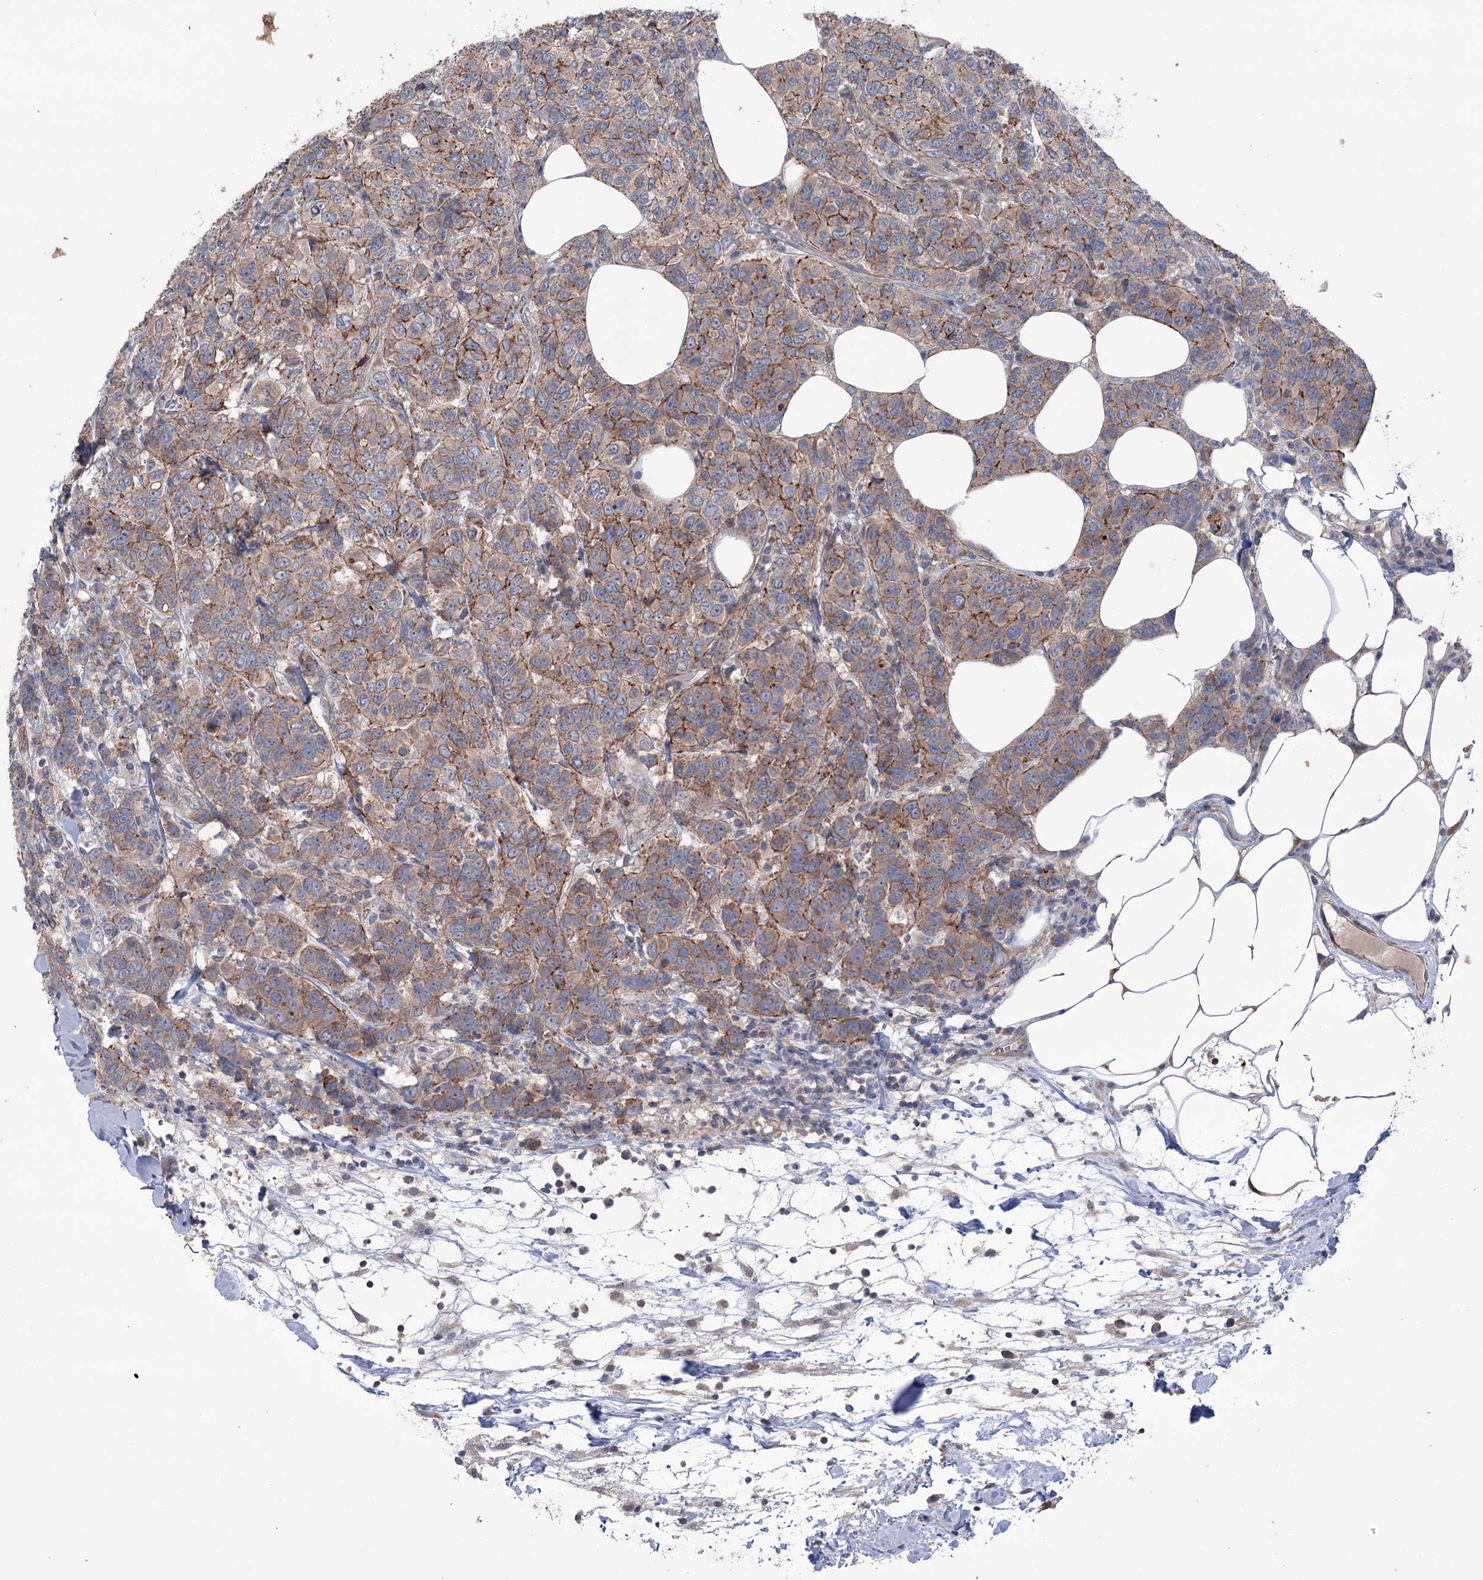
{"staining": {"intensity": "moderate", "quantity": ">75%", "location": "cytoplasmic/membranous"}, "tissue": "breast cancer", "cell_type": "Tumor cells", "image_type": "cancer", "snomed": [{"axis": "morphology", "description": "Duct carcinoma"}, {"axis": "topography", "description": "Breast"}], "caption": "This photomicrograph exhibits breast cancer (infiltrating ductal carcinoma) stained with immunohistochemistry (IHC) to label a protein in brown. The cytoplasmic/membranous of tumor cells show moderate positivity for the protein. Nuclei are counter-stained blue.", "gene": "TRIM71", "patient": {"sex": "female", "age": 55}}